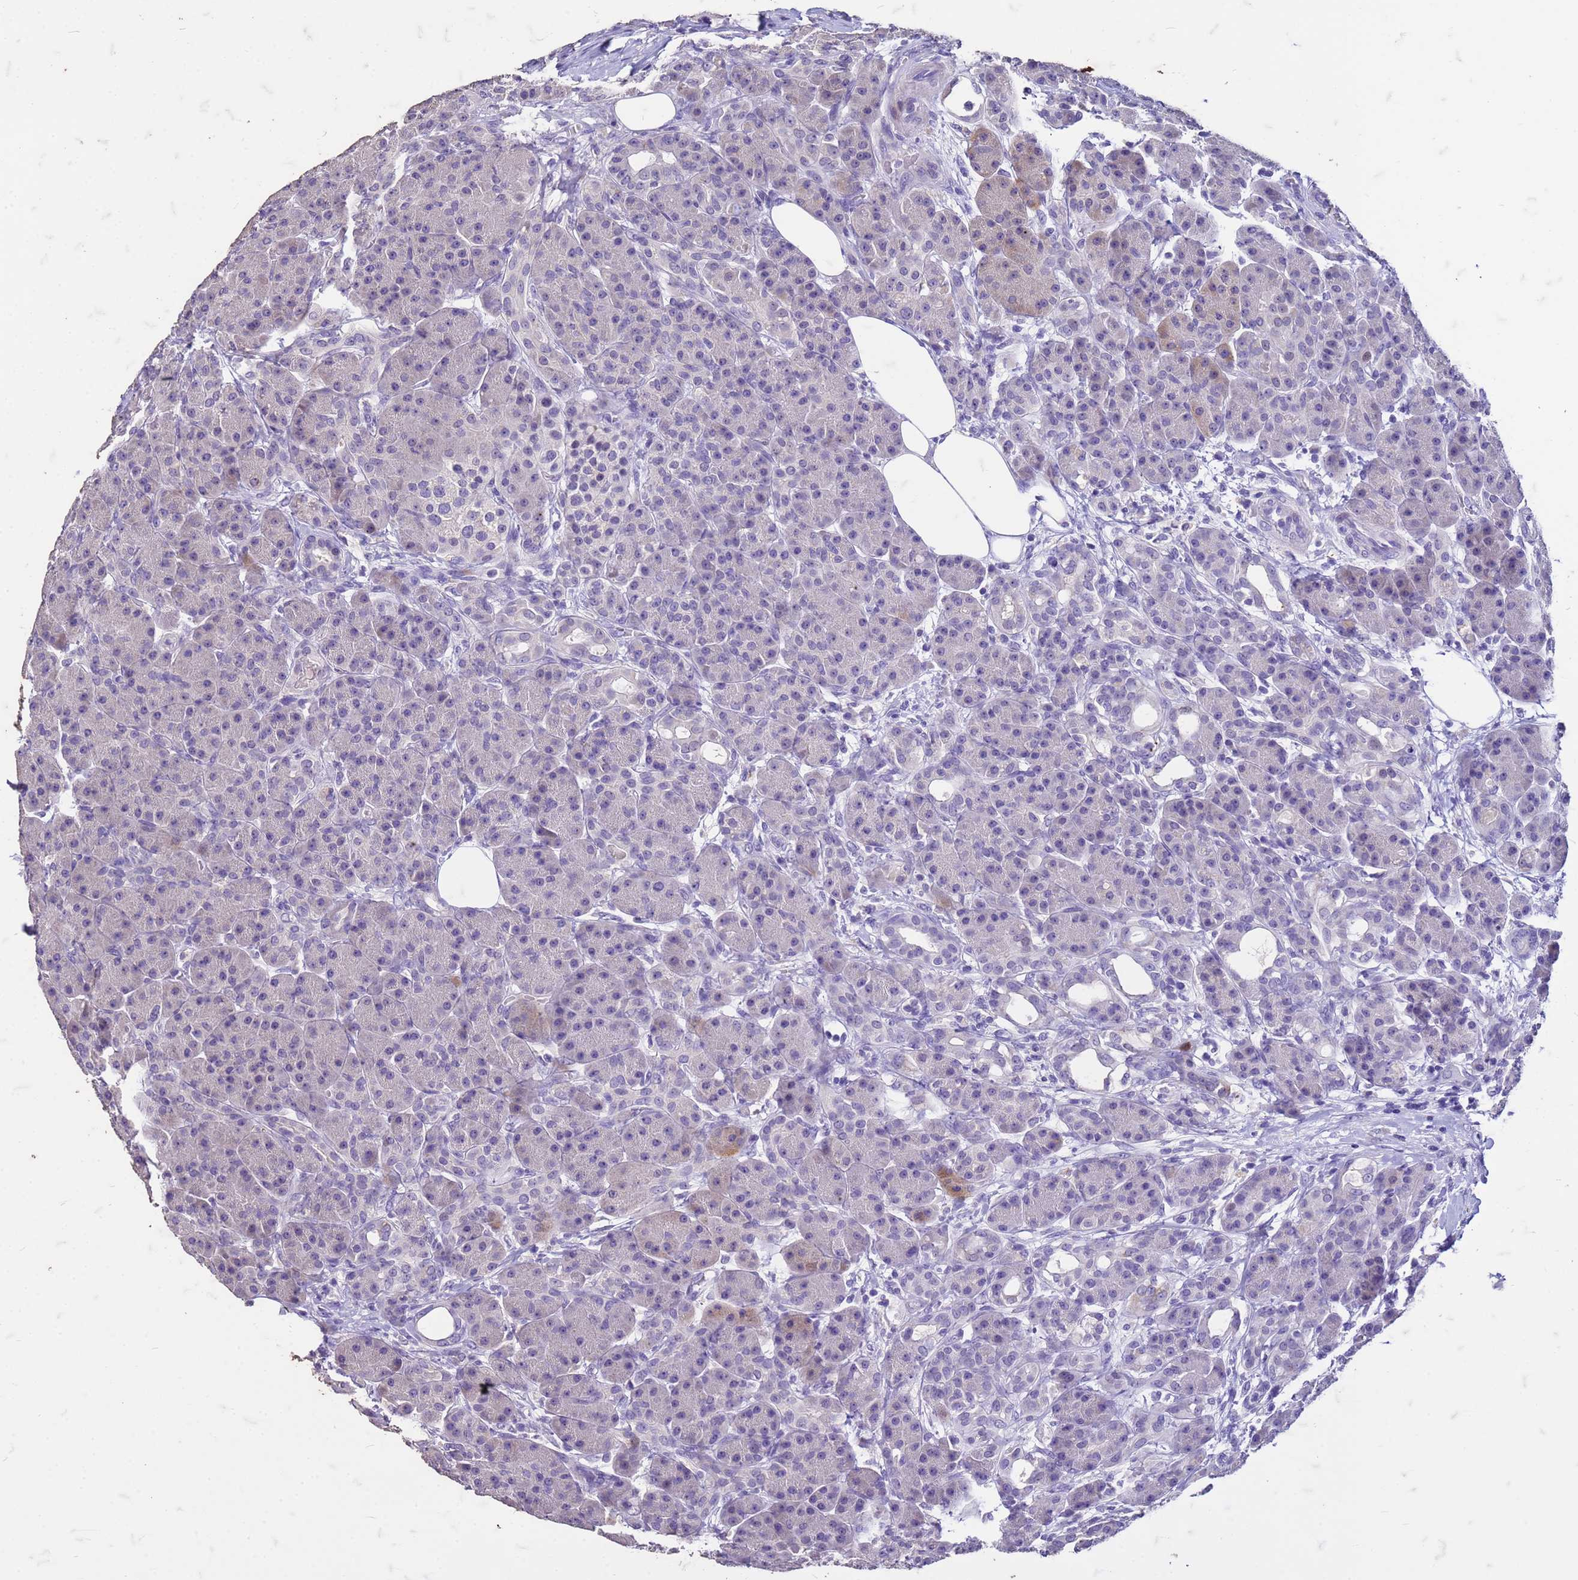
{"staining": {"intensity": "moderate", "quantity": "<25%", "location": "cytoplasmic/membranous"}, "tissue": "pancreas", "cell_type": "Exocrine glandular cells", "image_type": "normal", "snomed": [{"axis": "morphology", "description": "Normal tissue, NOS"}, {"axis": "topography", "description": "Pancreas"}], "caption": "Exocrine glandular cells display low levels of moderate cytoplasmic/membranous staining in approximately <25% of cells in benign human pancreas.", "gene": "FAM184B", "patient": {"sex": "male", "age": 63}}